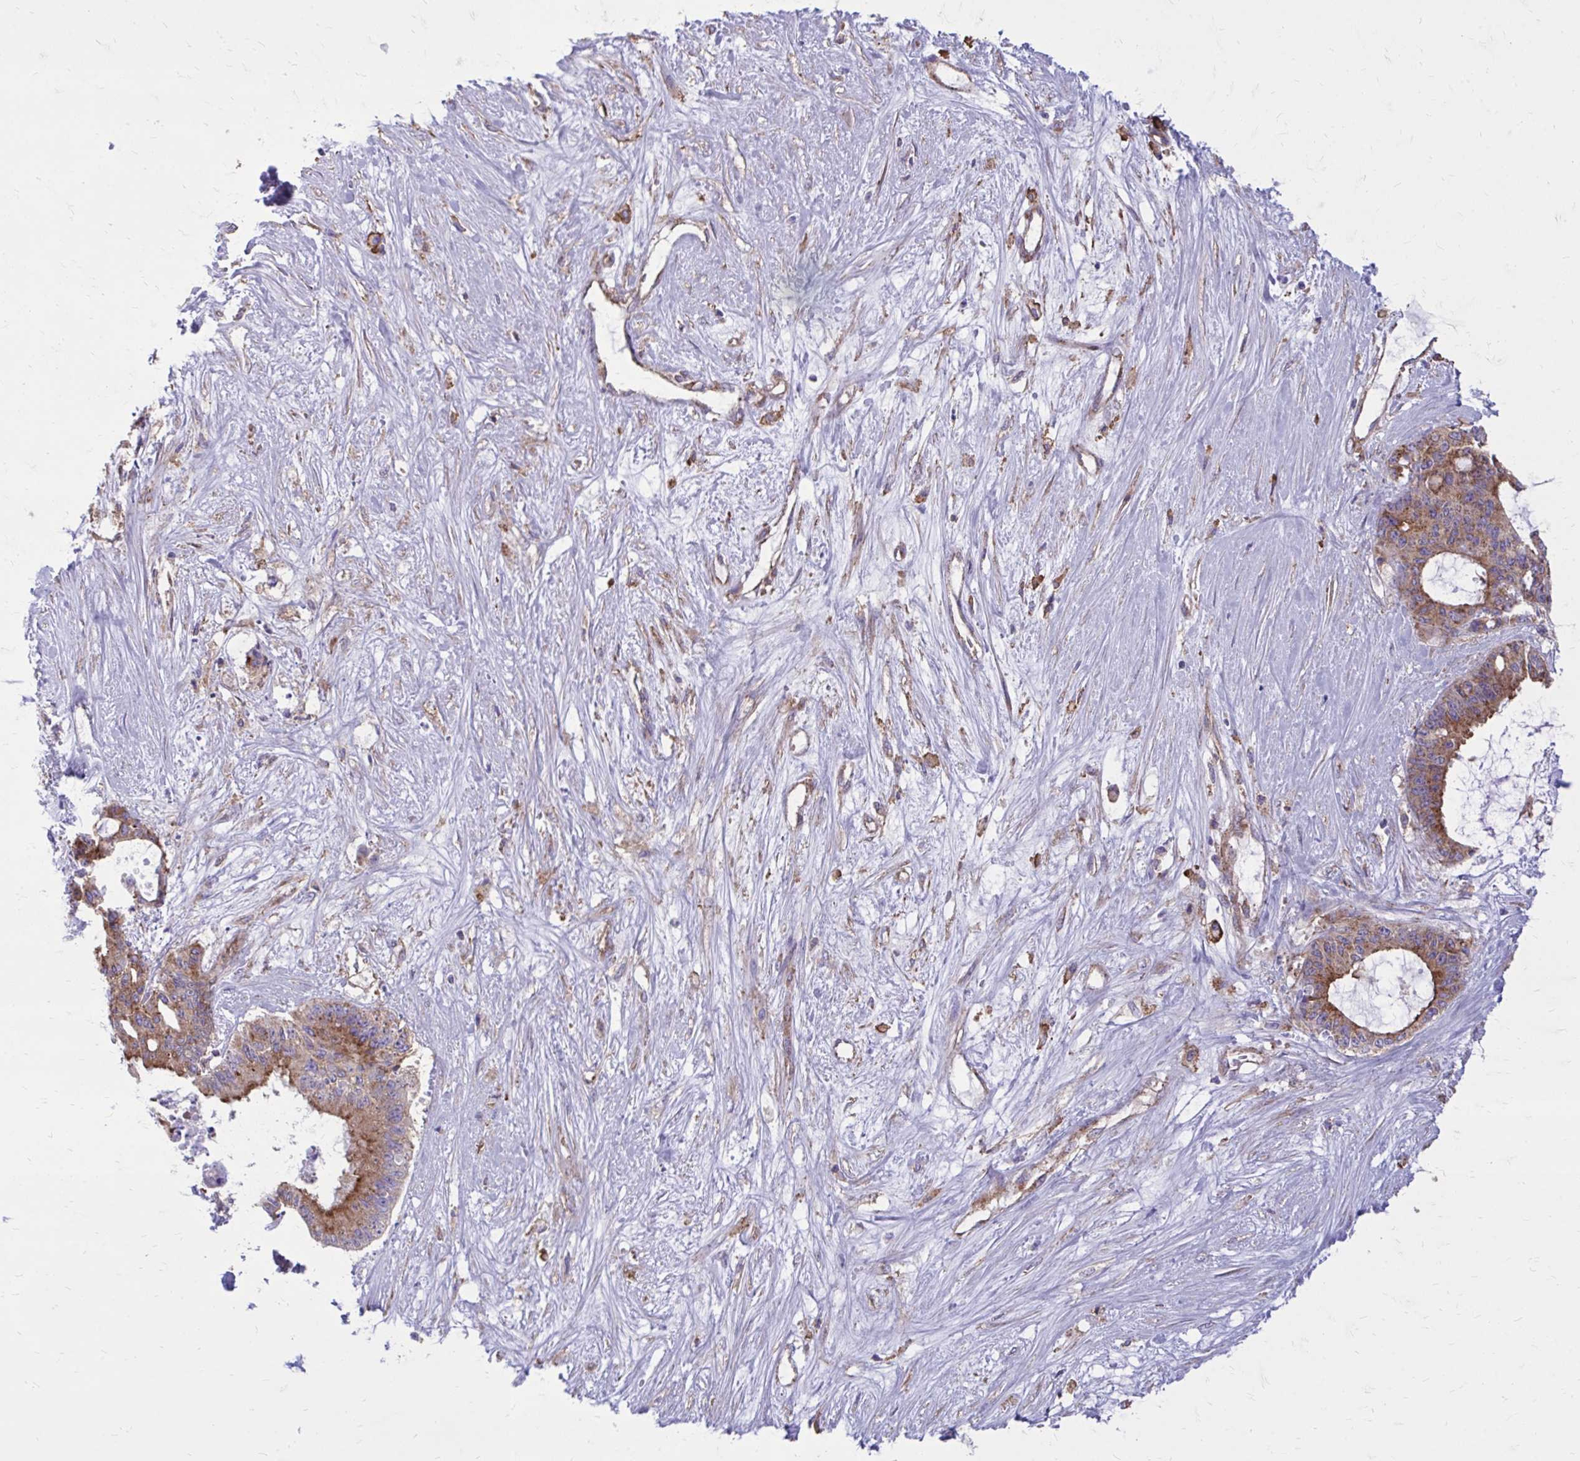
{"staining": {"intensity": "moderate", "quantity": ">75%", "location": "cytoplasmic/membranous"}, "tissue": "liver cancer", "cell_type": "Tumor cells", "image_type": "cancer", "snomed": [{"axis": "morphology", "description": "Normal tissue, NOS"}, {"axis": "morphology", "description": "Cholangiocarcinoma"}, {"axis": "topography", "description": "Liver"}, {"axis": "topography", "description": "Peripheral nerve tissue"}], "caption": "Moderate cytoplasmic/membranous expression is present in about >75% of tumor cells in cholangiocarcinoma (liver).", "gene": "CLTA", "patient": {"sex": "female", "age": 73}}